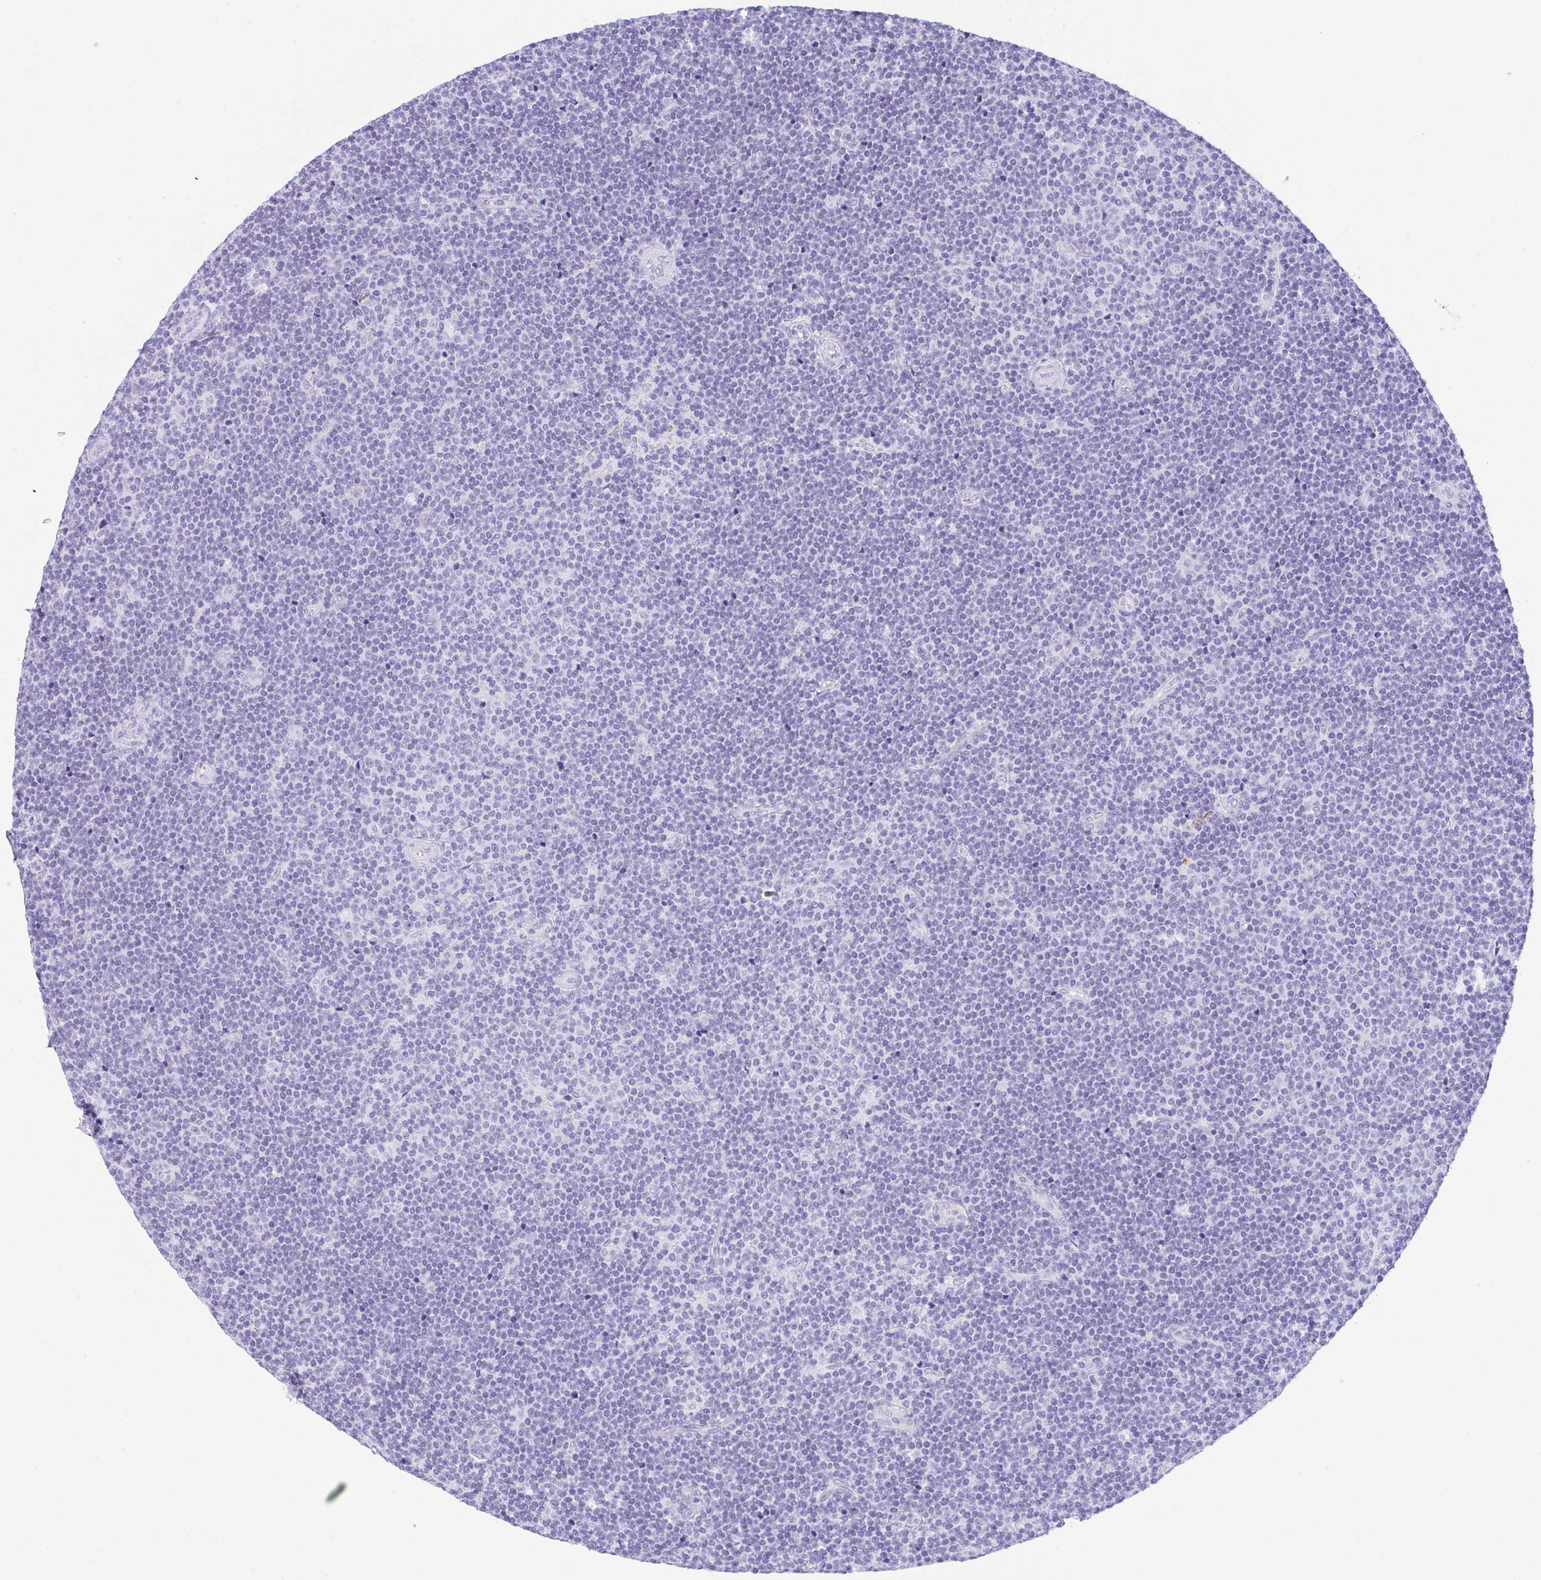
{"staining": {"intensity": "negative", "quantity": "none", "location": "none"}, "tissue": "lymphoma", "cell_type": "Tumor cells", "image_type": "cancer", "snomed": [{"axis": "morphology", "description": "Malignant lymphoma, non-Hodgkin's type, Low grade"}, {"axis": "topography", "description": "Lymph node"}], "caption": "Immunohistochemistry histopathology image of neoplastic tissue: human lymphoma stained with DAB displays no significant protein positivity in tumor cells.", "gene": "NDUFAF8", "patient": {"sex": "male", "age": 48}}